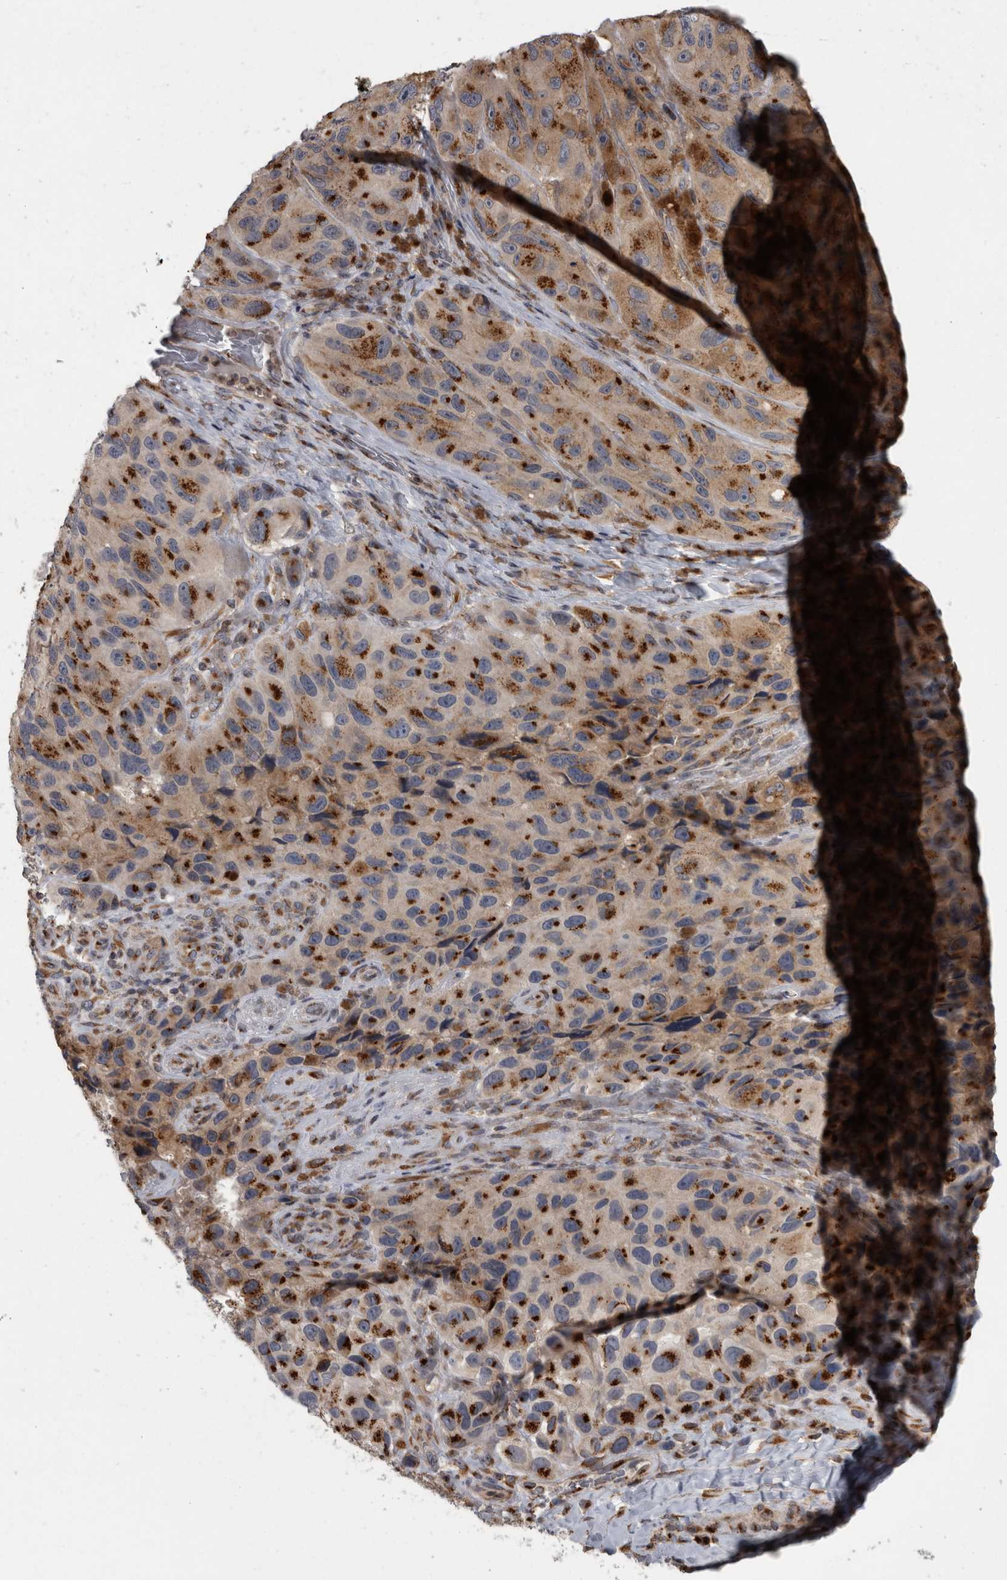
{"staining": {"intensity": "strong", "quantity": "25%-75%", "location": "cytoplasmic/membranous"}, "tissue": "melanoma", "cell_type": "Tumor cells", "image_type": "cancer", "snomed": [{"axis": "morphology", "description": "Malignant melanoma, NOS"}, {"axis": "topography", "description": "Skin"}], "caption": "IHC staining of malignant melanoma, which displays high levels of strong cytoplasmic/membranous expression in approximately 25%-75% of tumor cells indicating strong cytoplasmic/membranous protein staining. The staining was performed using DAB (brown) for protein detection and nuclei were counterstained in hematoxylin (blue).", "gene": "LMAN2L", "patient": {"sex": "female", "age": 73}}